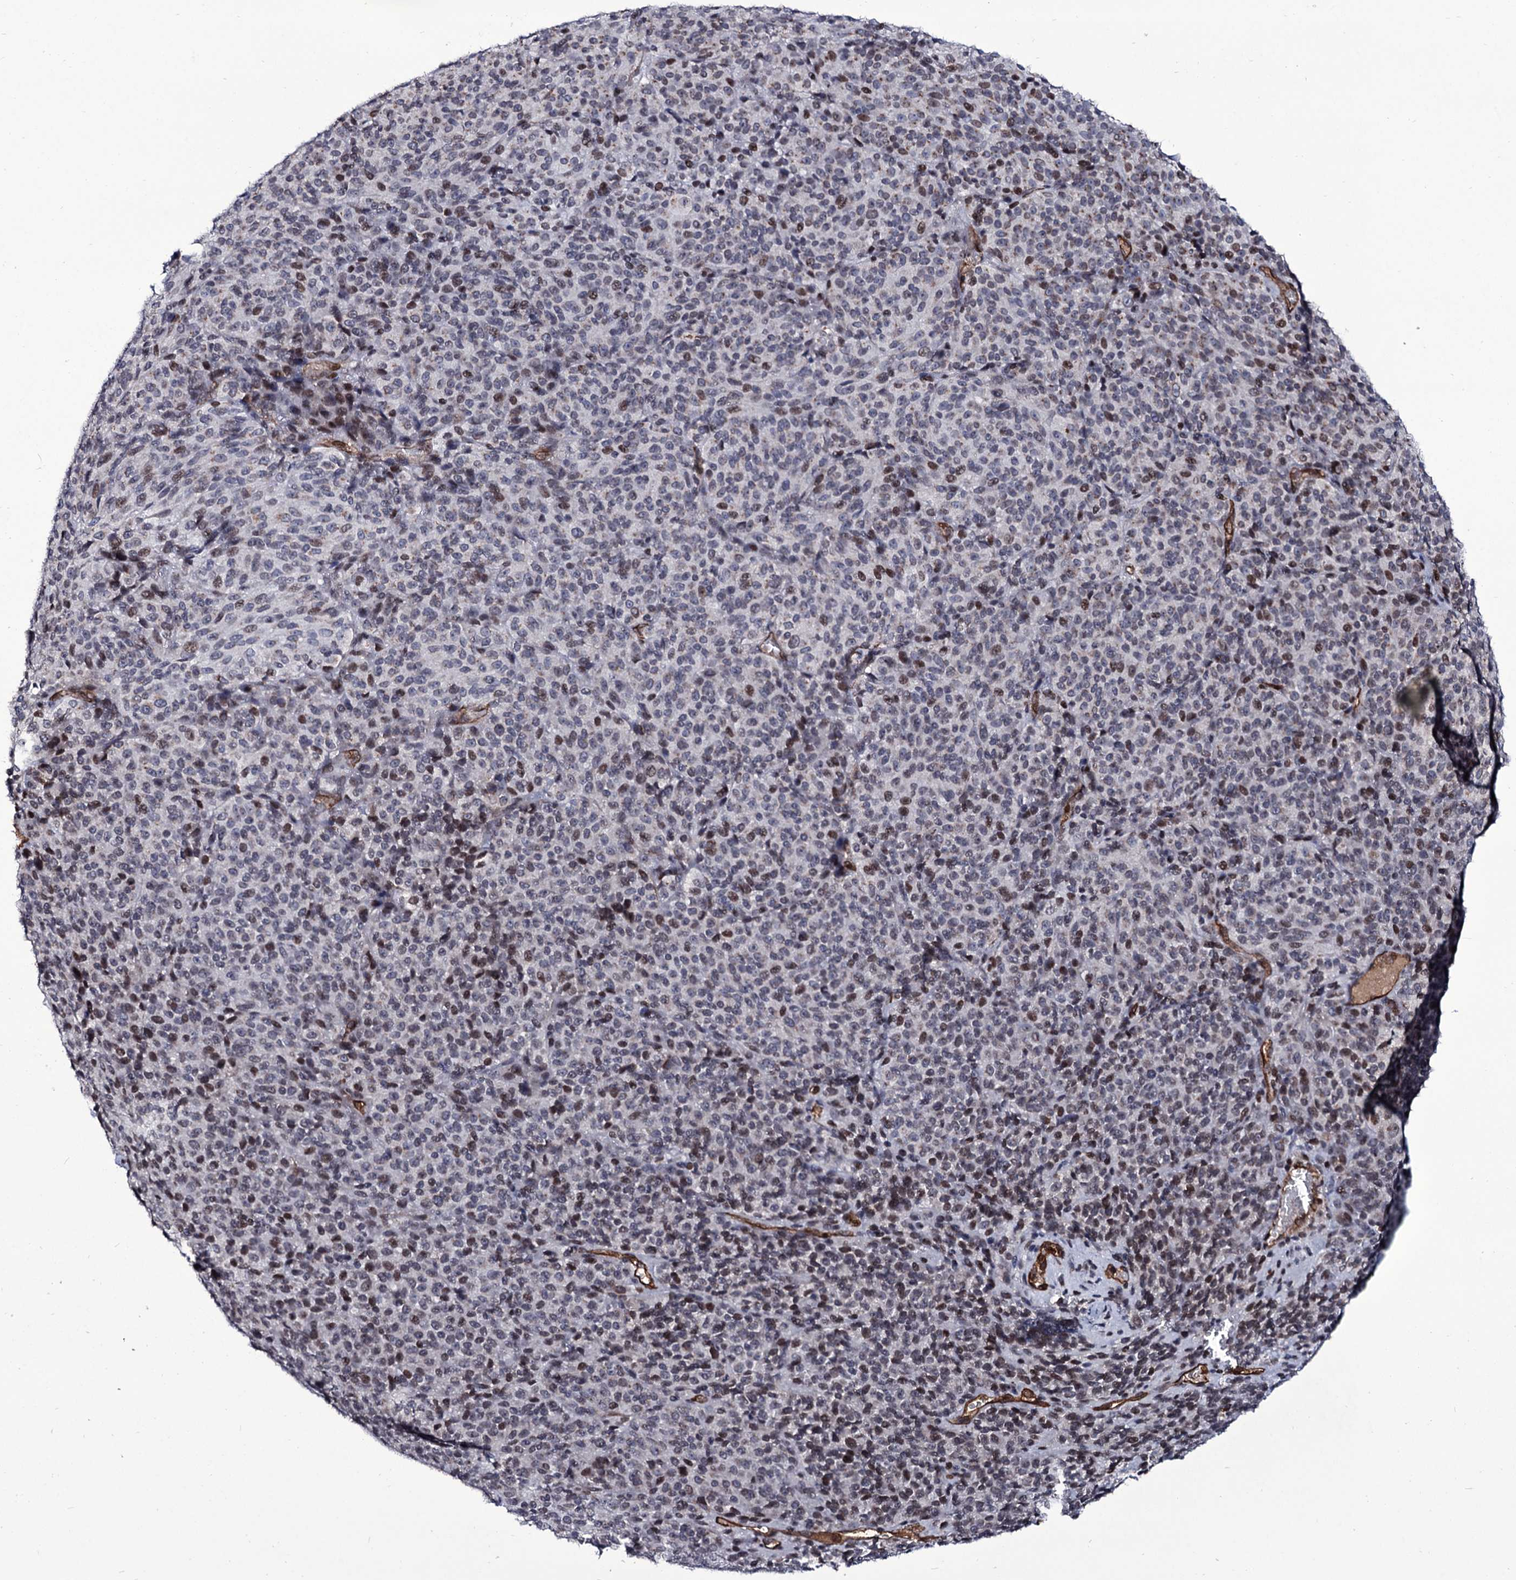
{"staining": {"intensity": "moderate", "quantity": "<25%", "location": "nuclear"}, "tissue": "melanoma", "cell_type": "Tumor cells", "image_type": "cancer", "snomed": [{"axis": "morphology", "description": "Malignant melanoma, Metastatic site"}, {"axis": "topography", "description": "Brain"}], "caption": "Immunohistochemical staining of malignant melanoma (metastatic site) exhibits moderate nuclear protein expression in about <25% of tumor cells. The staining was performed using DAB, with brown indicating positive protein expression. Nuclei are stained blue with hematoxylin.", "gene": "ZC3H12C", "patient": {"sex": "female", "age": 56}}